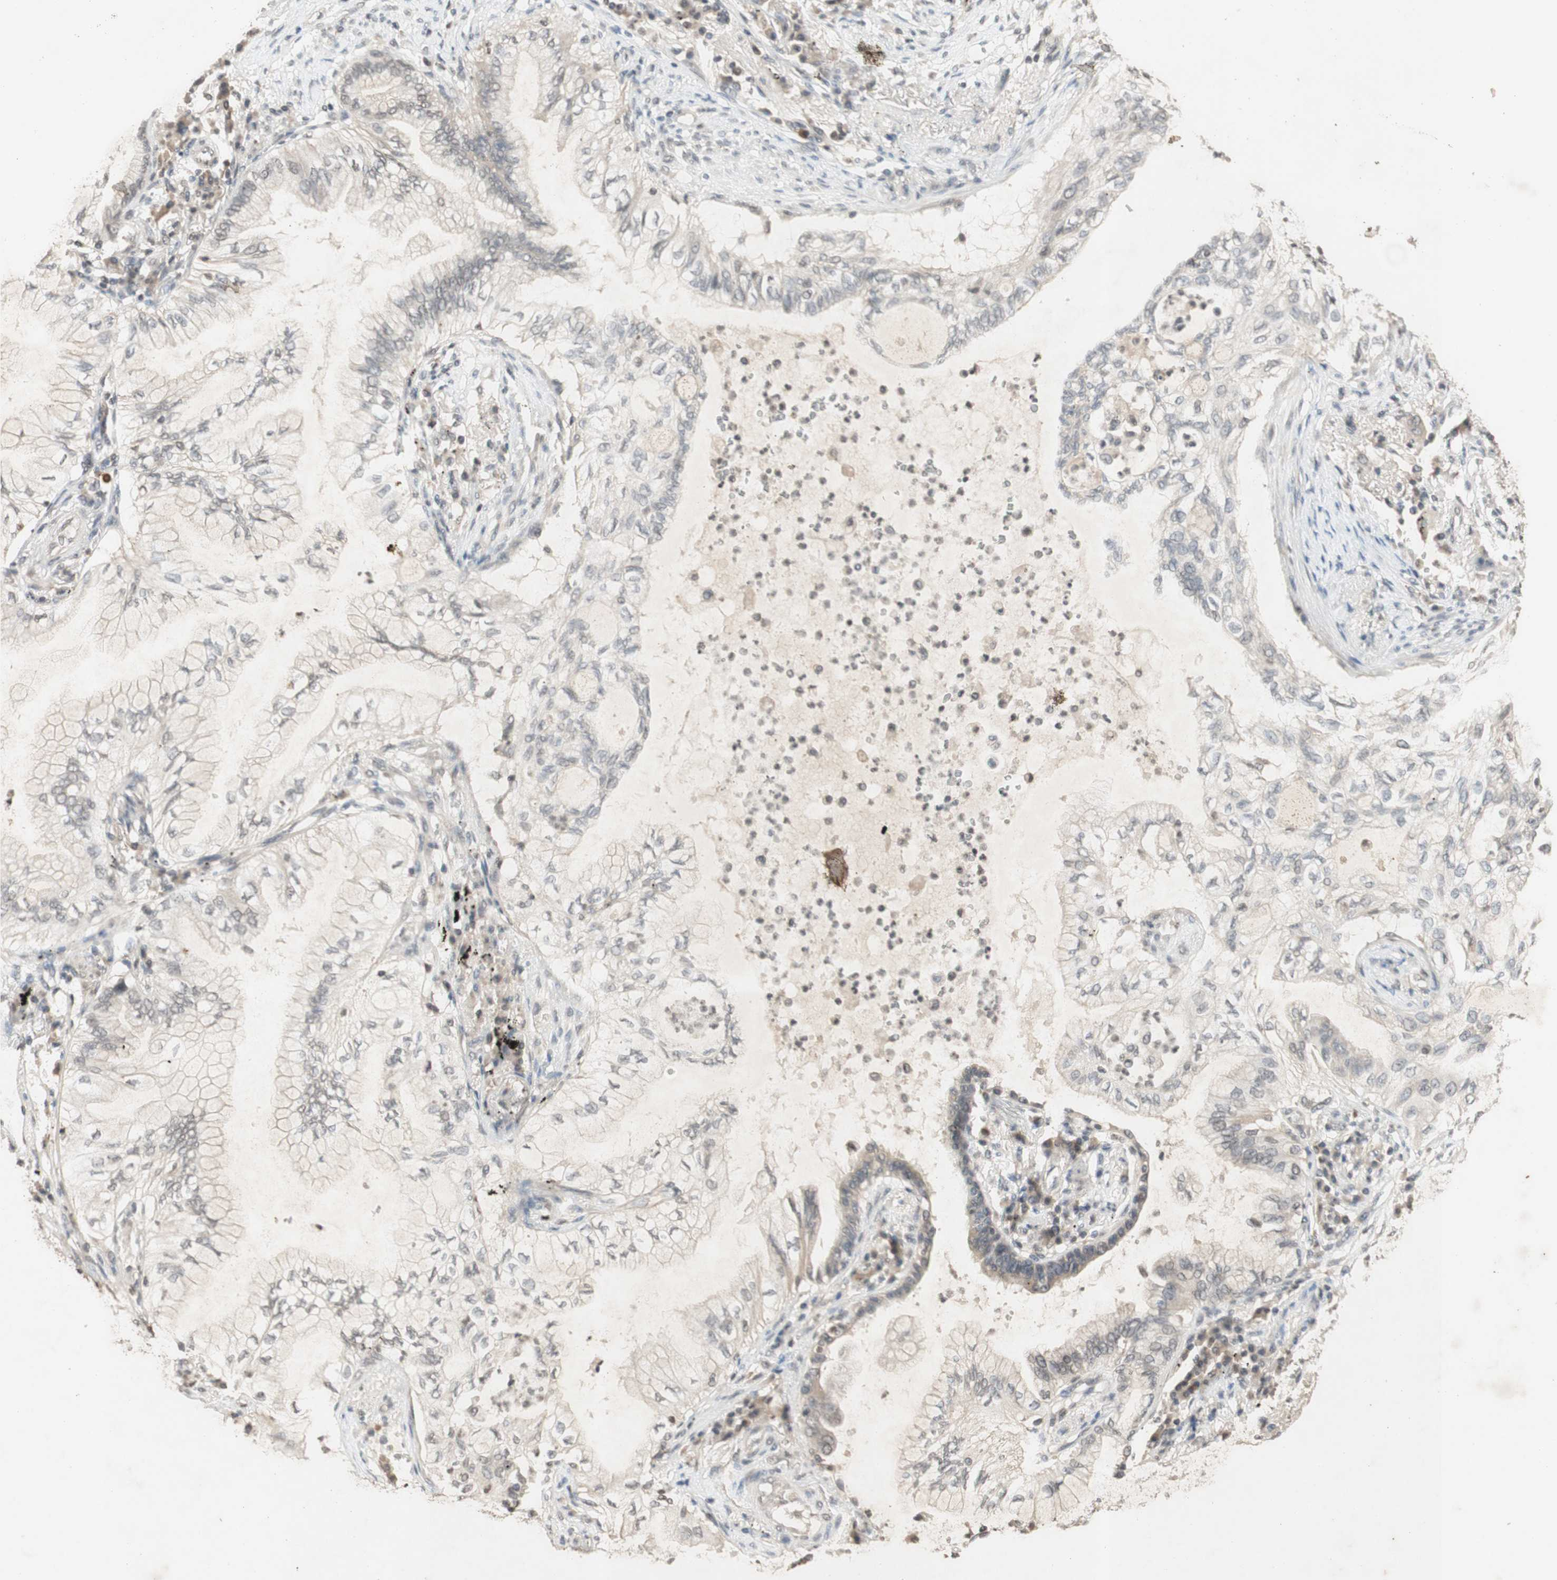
{"staining": {"intensity": "negative", "quantity": "none", "location": "none"}, "tissue": "lung cancer", "cell_type": "Tumor cells", "image_type": "cancer", "snomed": [{"axis": "morphology", "description": "Normal tissue, NOS"}, {"axis": "morphology", "description": "Adenocarcinoma, NOS"}, {"axis": "topography", "description": "Bronchus"}, {"axis": "topography", "description": "Lung"}], "caption": "This is an immunohistochemistry (IHC) image of lung cancer. There is no positivity in tumor cells.", "gene": "GLI1", "patient": {"sex": "female", "age": 70}}